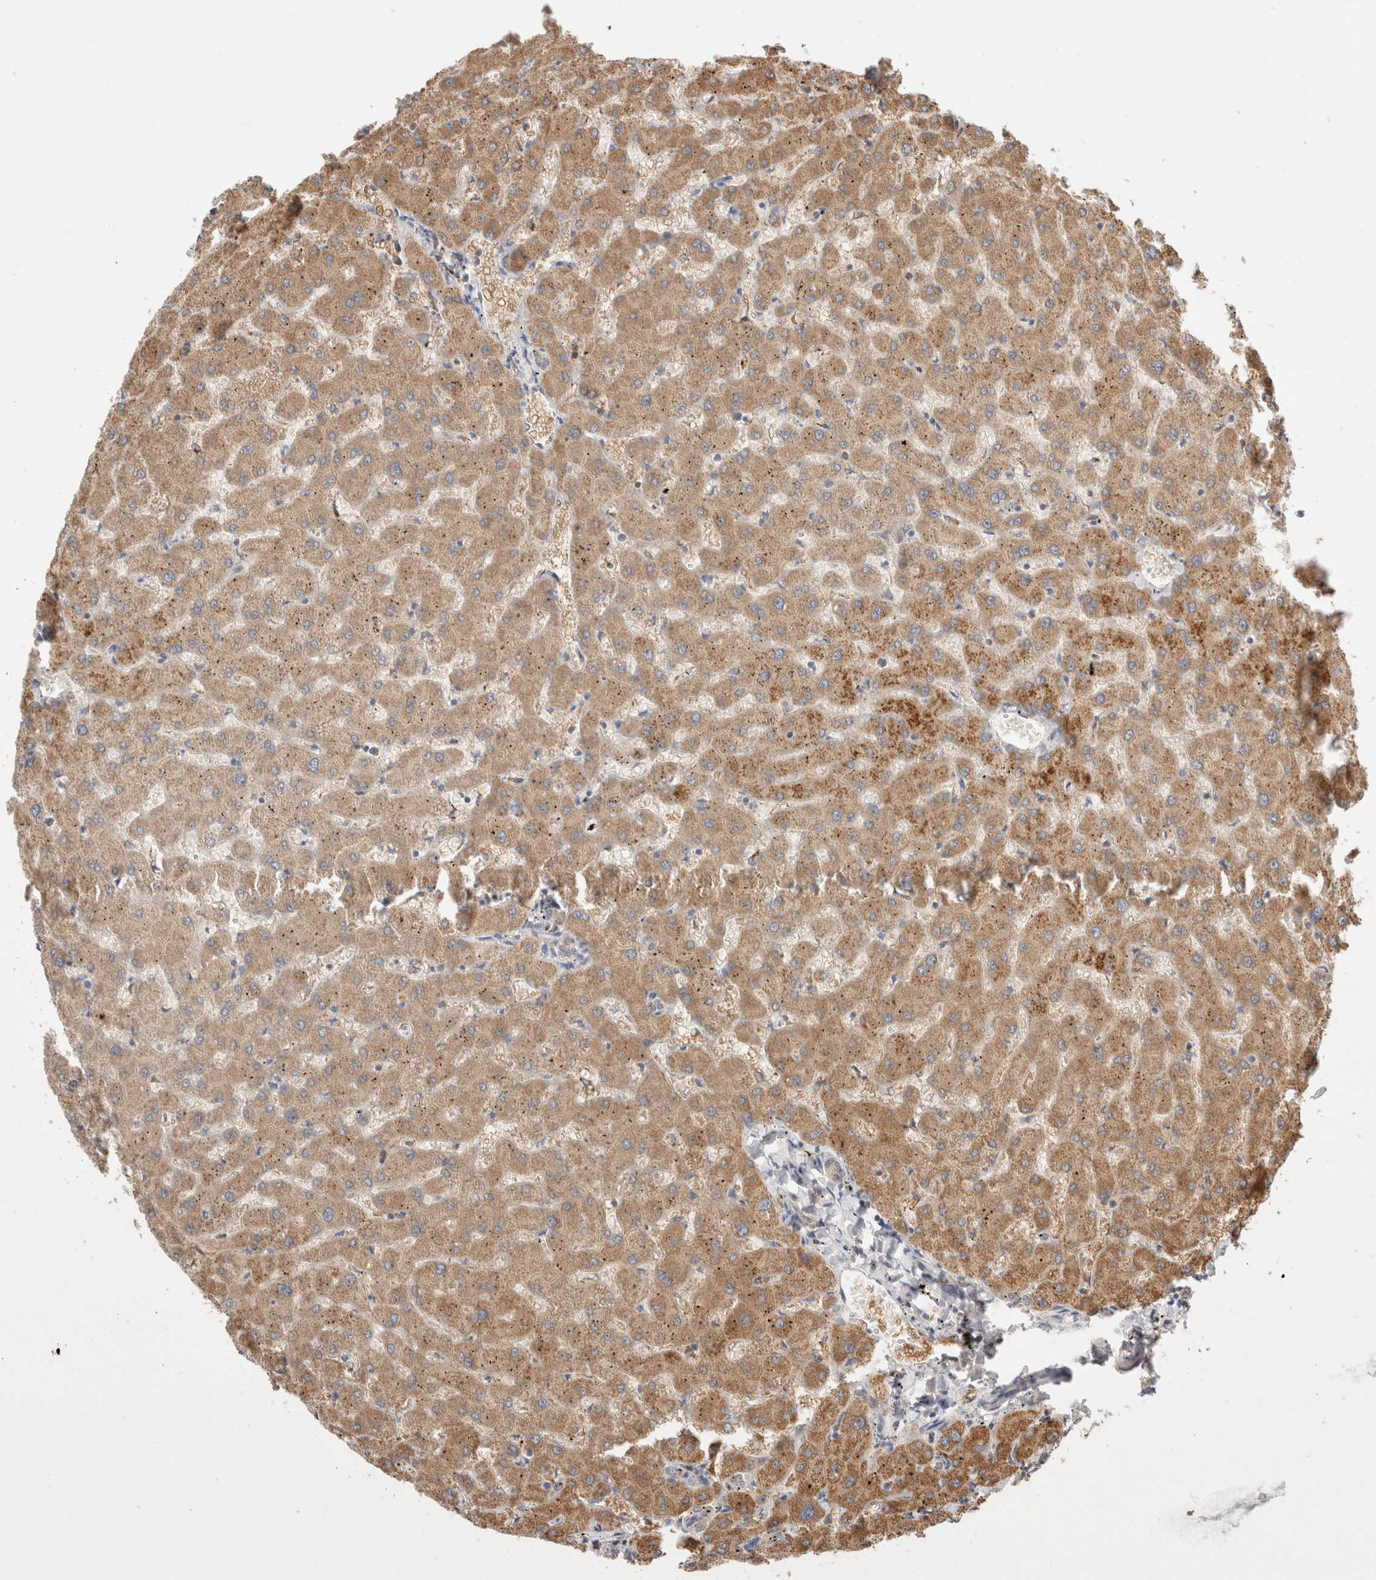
{"staining": {"intensity": "weak", "quantity": ">75%", "location": "cytoplasmic/membranous"}, "tissue": "liver", "cell_type": "Cholangiocytes", "image_type": "normal", "snomed": [{"axis": "morphology", "description": "Normal tissue, NOS"}, {"axis": "topography", "description": "Liver"}], "caption": "This micrograph demonstrates benign liver stained with immunohistochemistry (IHC) to label a protein in brown. The cytoplasmic/membranous of cholangiocytes show weak positivity for the protein. Nuclei are counter-stained blue.", "gene": "HROB", "patient": {"sex": "female", "age": 63}}